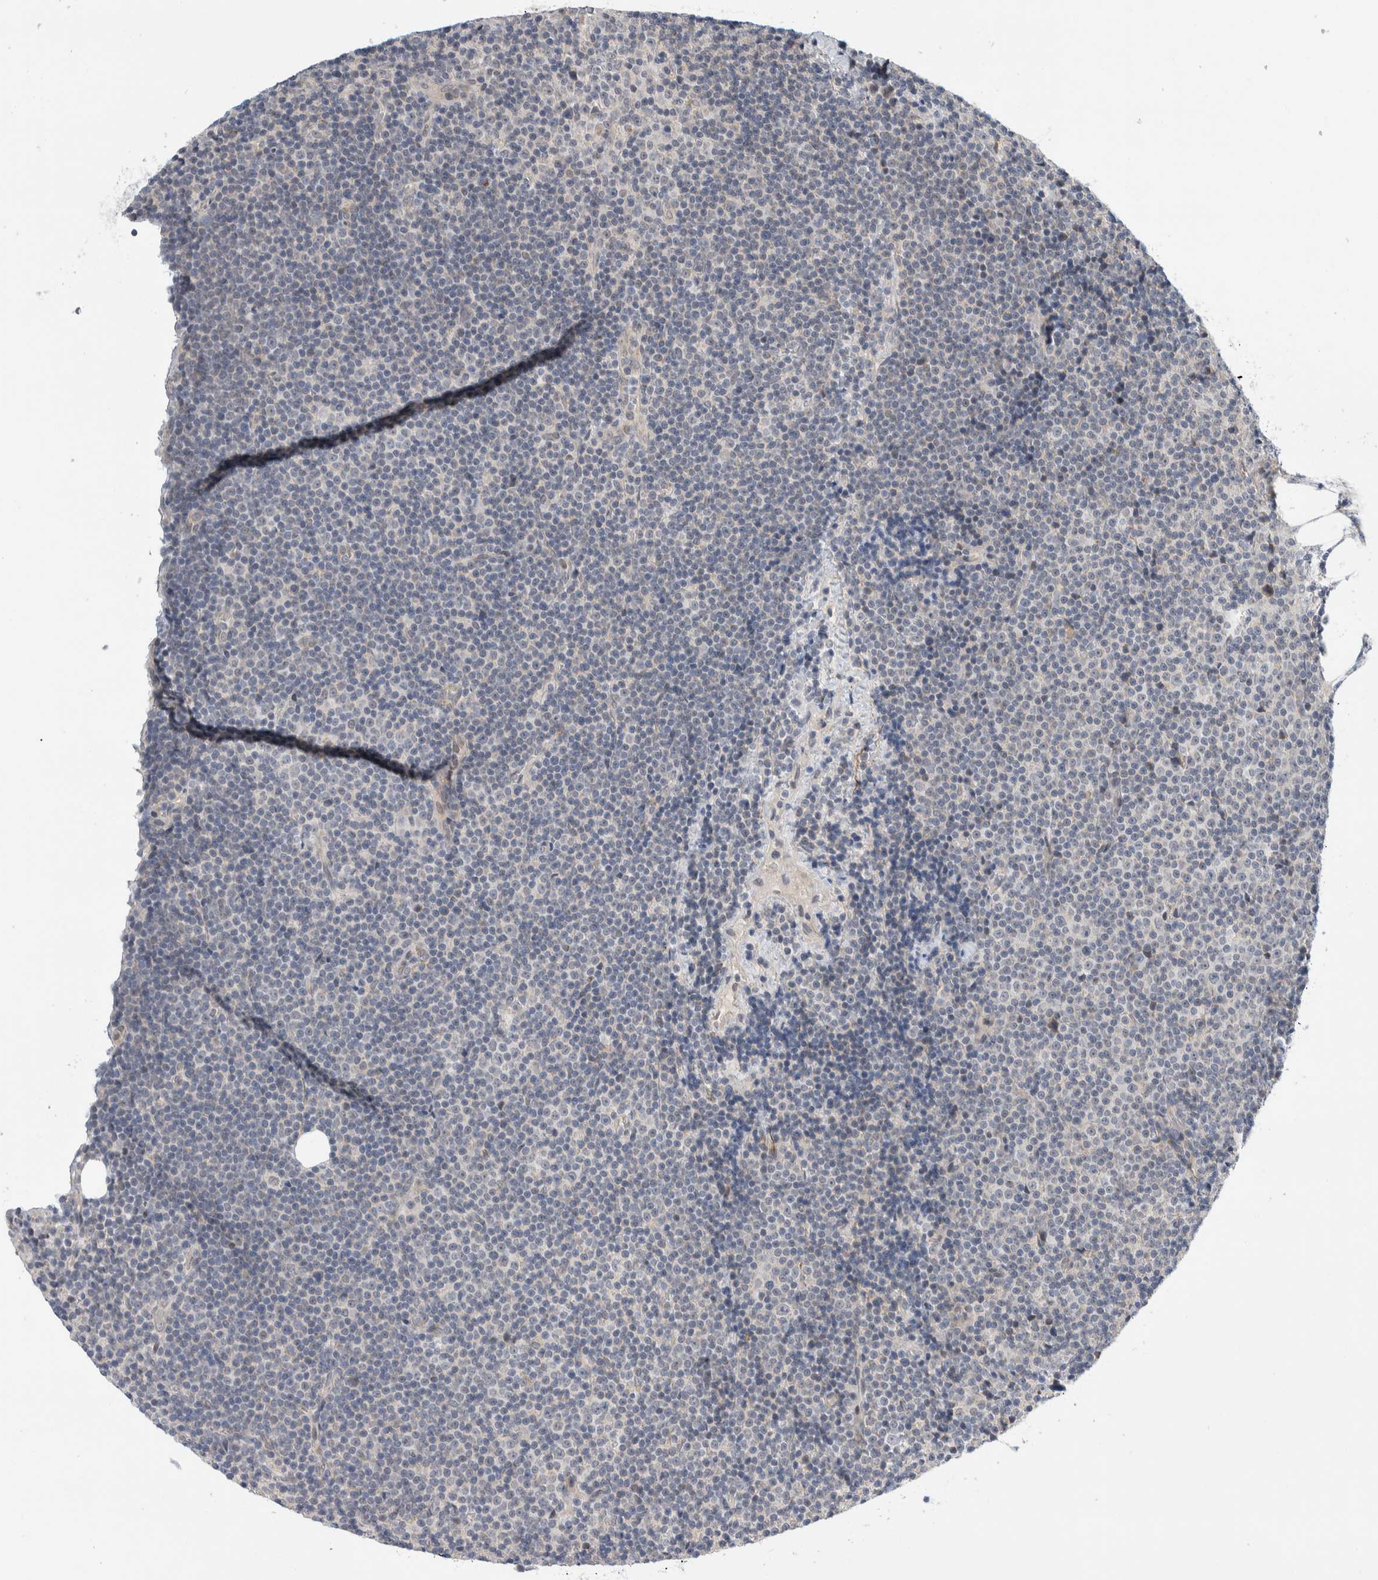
{"staining": {"intensity": "negative", "quantity": "none", "location": "none"}, "tissue": "lymphoma", "cell_type": "Tumor cells", "image_type": "cancer", "snomed": [{"axis": "morphology", "description": "Malignant lymphoma, non-Hodgkin's type, Low grade"}, {"axis": "topography", "description": "Lymph node"}], "caption": "Histopathology image shows no significant protein staining in tumor cells of low-grade malignant lymphoma, non-Hodgkin's type.", "gene": "SHPK", "patient": {"sex": "female", "age": 67}}